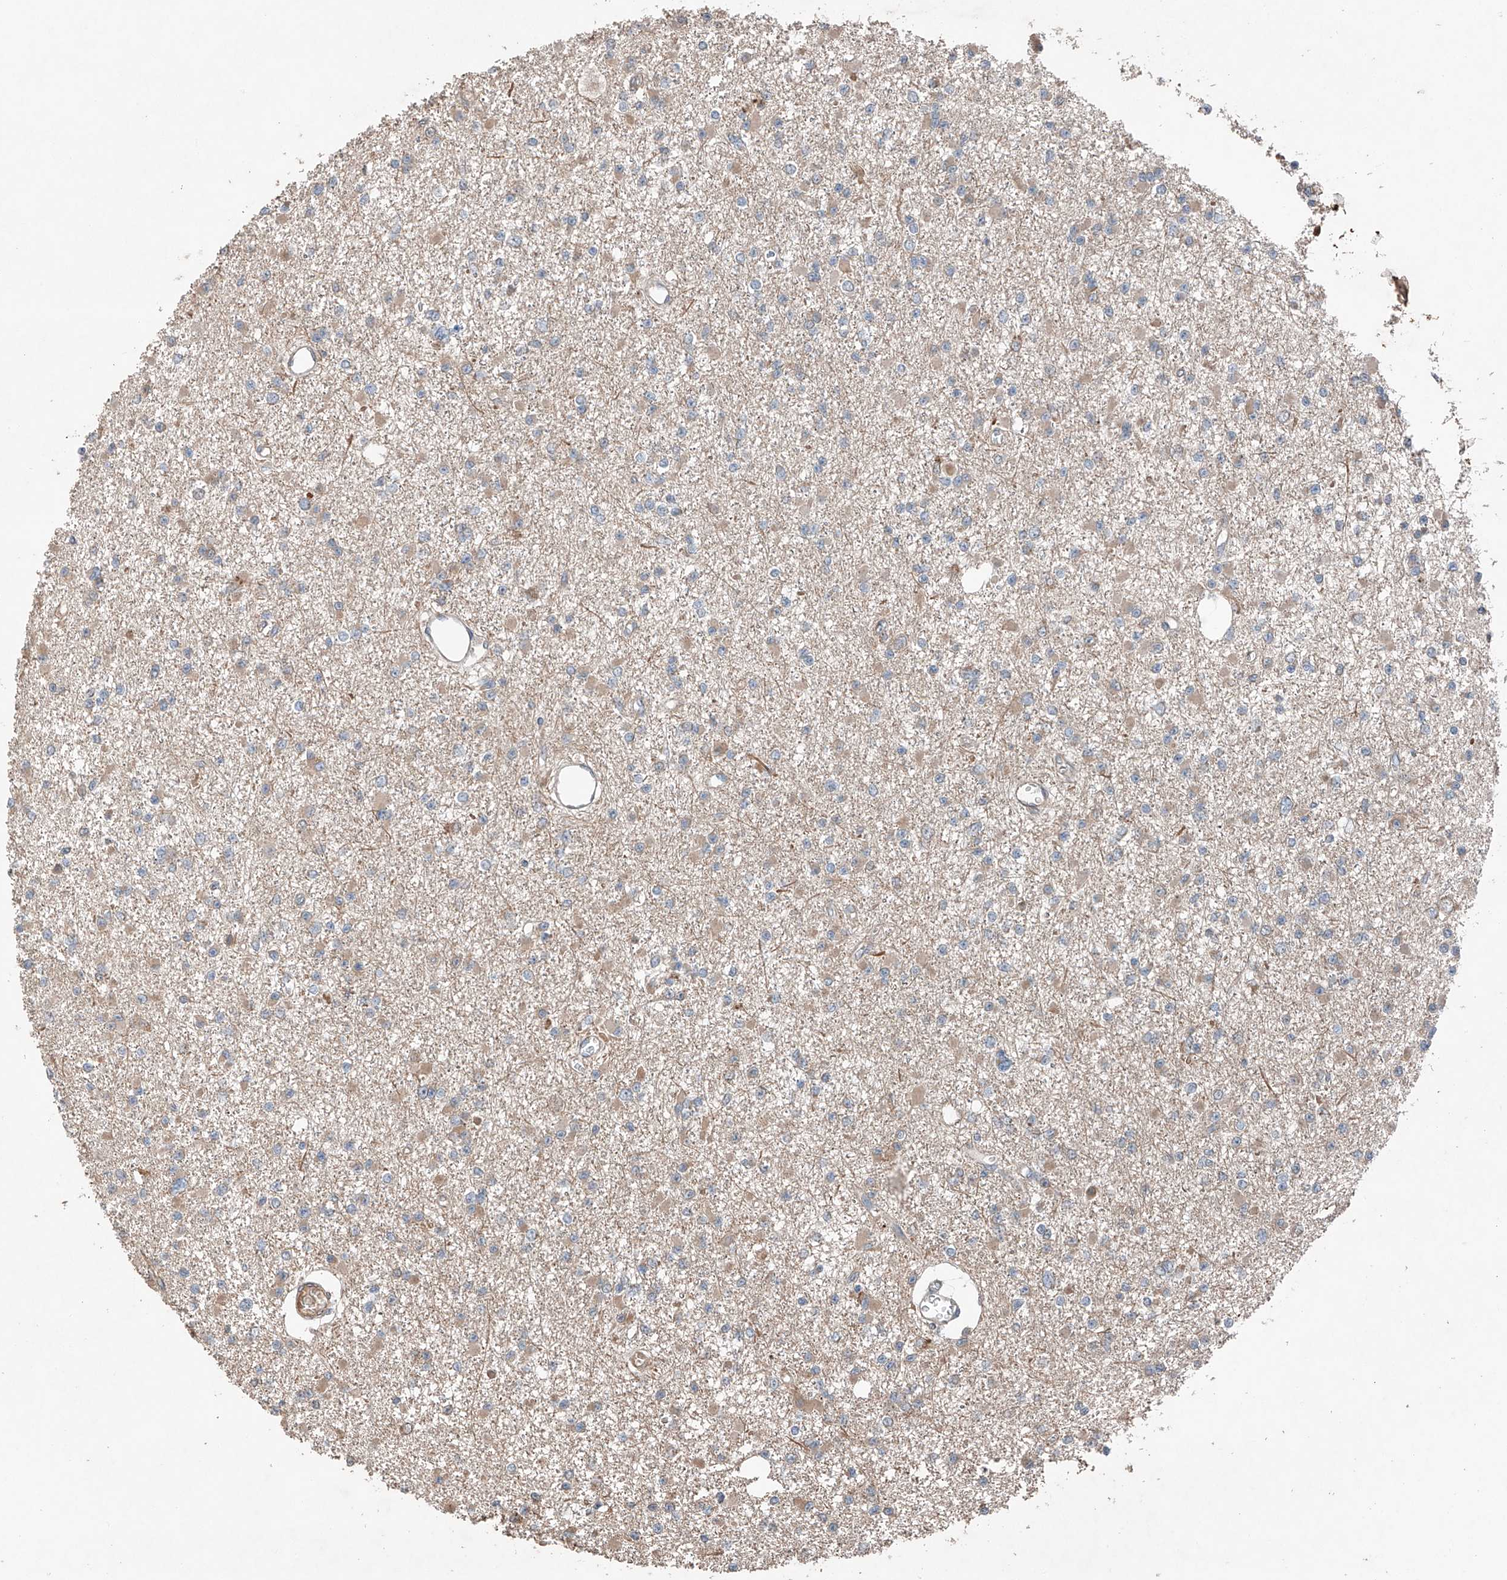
{"staining": {"intensity": "negative", "quantity": "none", "location": "none"}, "tissue": "glioma", "cell_type": "Tumor cells", "image_type": "cancer", "snomed": [{"axis": "morphology", "description": "Glioma, malignant, Low grade"}, {"axis": "topography", "description": "Brain"}], "caption": "The immunohistochemistry photomicrograph has no significant expression in tumor cells of glioma tissue.", "gene": "AP4B1", "patient": {"sex": "female", "age": 22}}